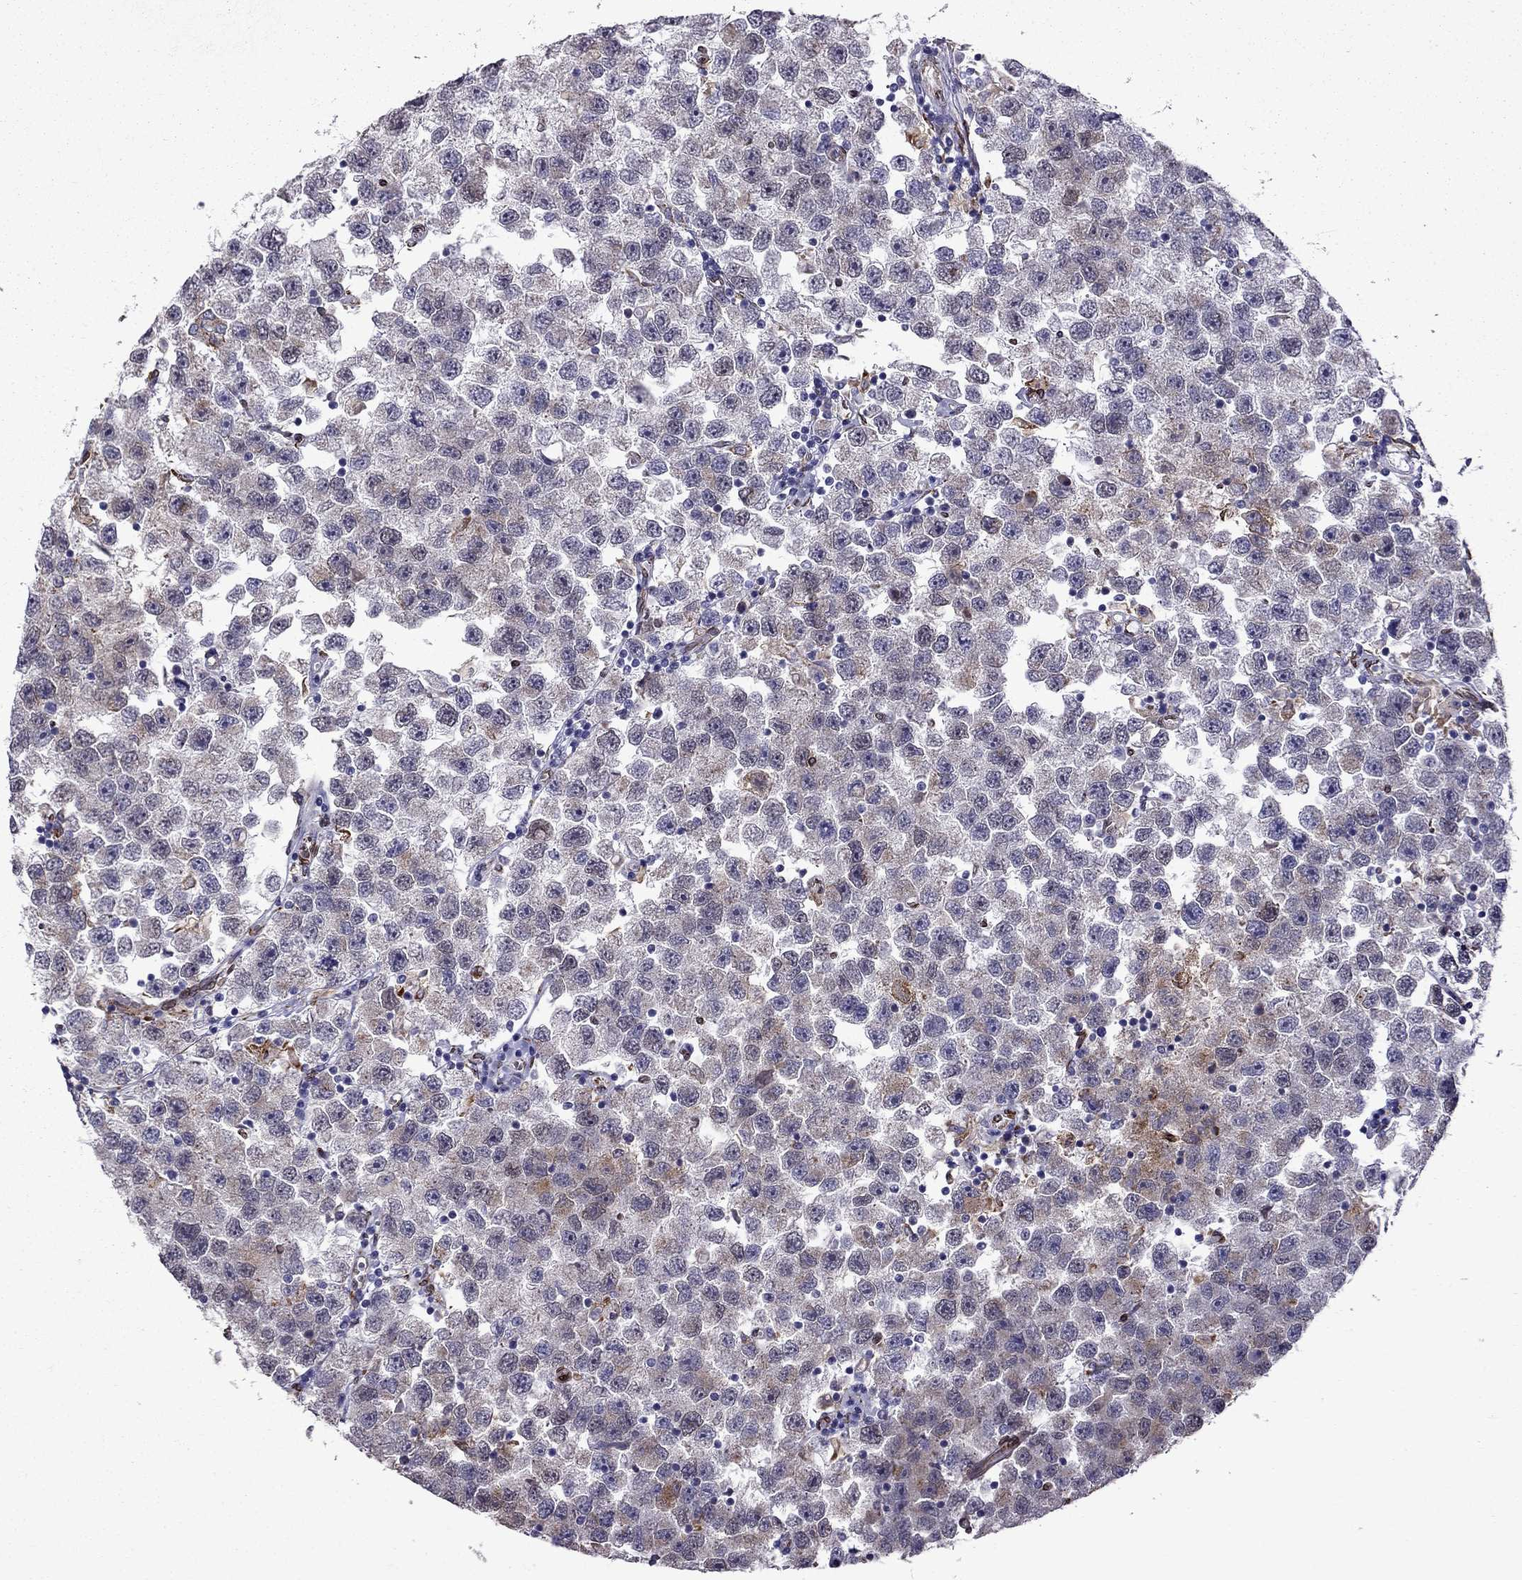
{"staining": {"intensity": "moderate", "quantity": "<25%", "location": "cytoplasmic/membranous"}, "tissue": "testis cancer", "cell_type": "Tumor cells", "image_type": "cancer", "snomed": [{"axis": "morphology", "description": "Seminoma, NOS"}, {"axis": "topography", "description": "Testis"}], "caption": "About <25% of tumor cells in human seminoma (testis) reveal moderate cytoplasmic/membranous protein staining as visualized by brown immunohistochemical staining.", "gene": "IKBIP", "patient": {"sex": "male", "age": 26}}